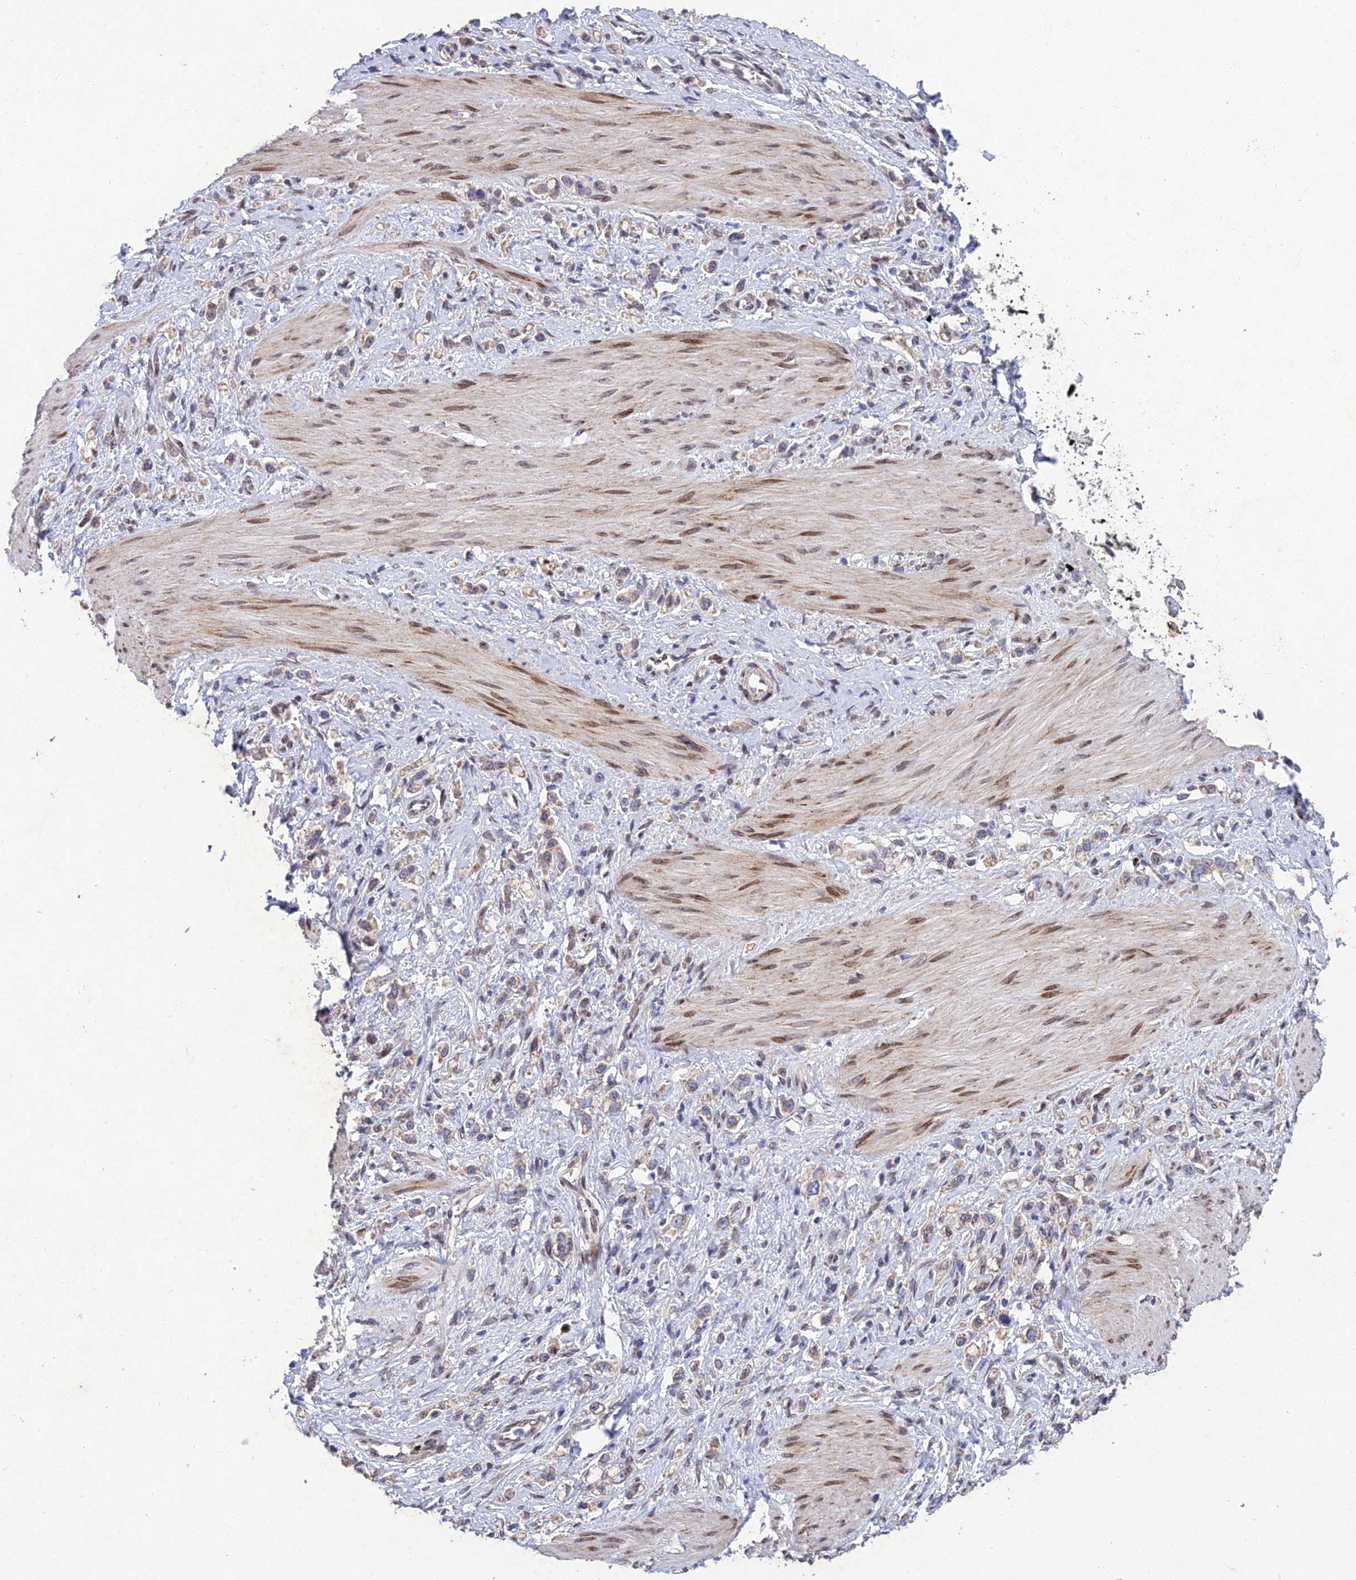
{"staining": {"intensity": "weak", "quantity": "25%-75%", "location": "cytoplasmic/membranous"}, "tissue": "stomach cancer", "cell_type": "Tumor cells", "image_type": "cancer", "snomed": [{"axis": "morphology", "description": "Adenocarcinoma, NOS"}, {"axis": "topography", "description": "Stomach"}], "caption": "Stomach adenocarcinoma stained with IHC reveals weak cytoplasmic/membranous positivity in about 25%-75% of tumor cells.", "gene": "MGAT2", "patient": {"sex": "female", "age": 65}}